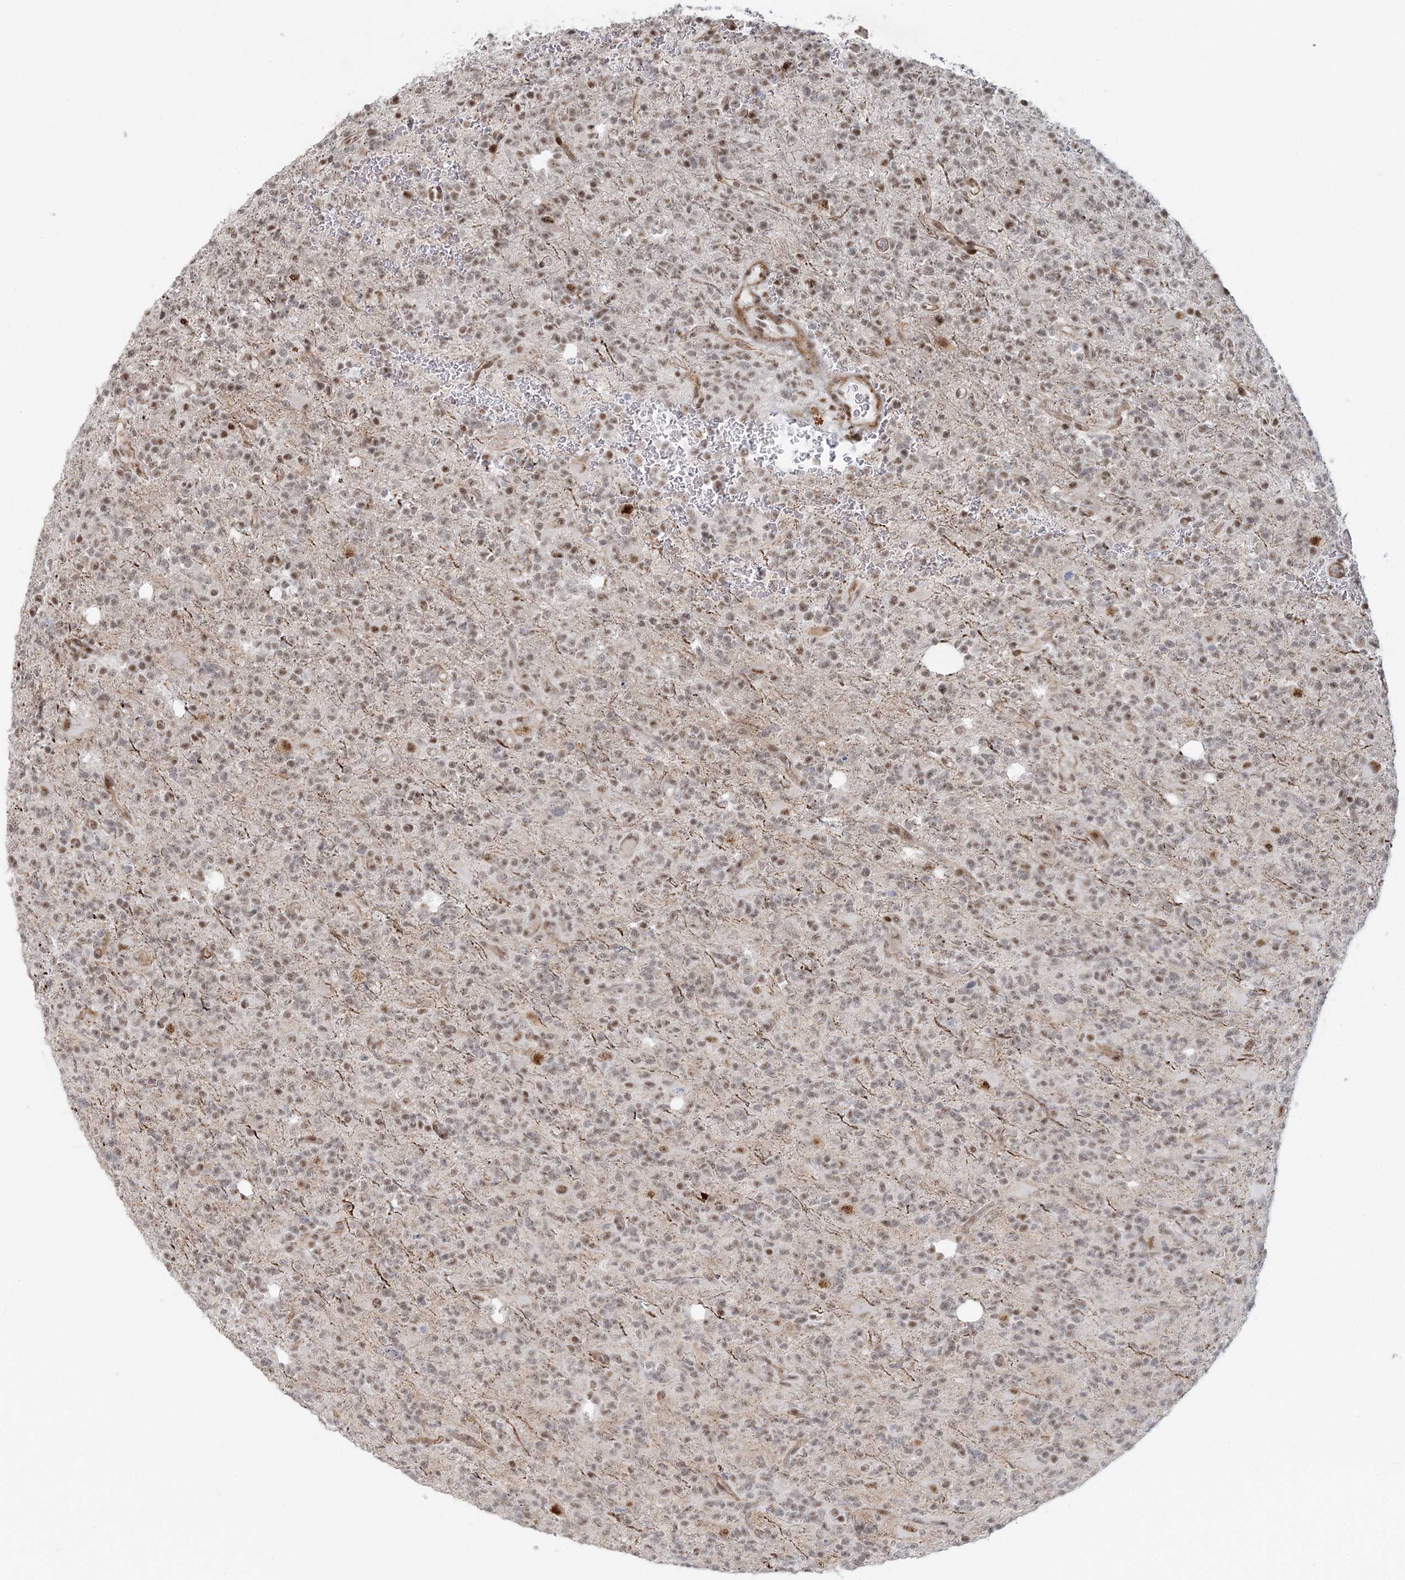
{"staining": {"intensity": "moderate", "quantity": "25%-75%", "location": "nuclear"}, "tissue": "glioma", "cell_type": "Tumor cells", "image_type": "cancer", "snomed": [{"axis": "morphology", "description": "Glioma, malignant, High grade"}, {"axis": "topography", "description": "Brain"}], "caption": "Glioma stained for a protein (brown) exhibits moderate nuclear positive positivity in about 25%-75% of tumor cells.", "gene": "U2SURP", "patient": {"sex": "female", "age": 62}}